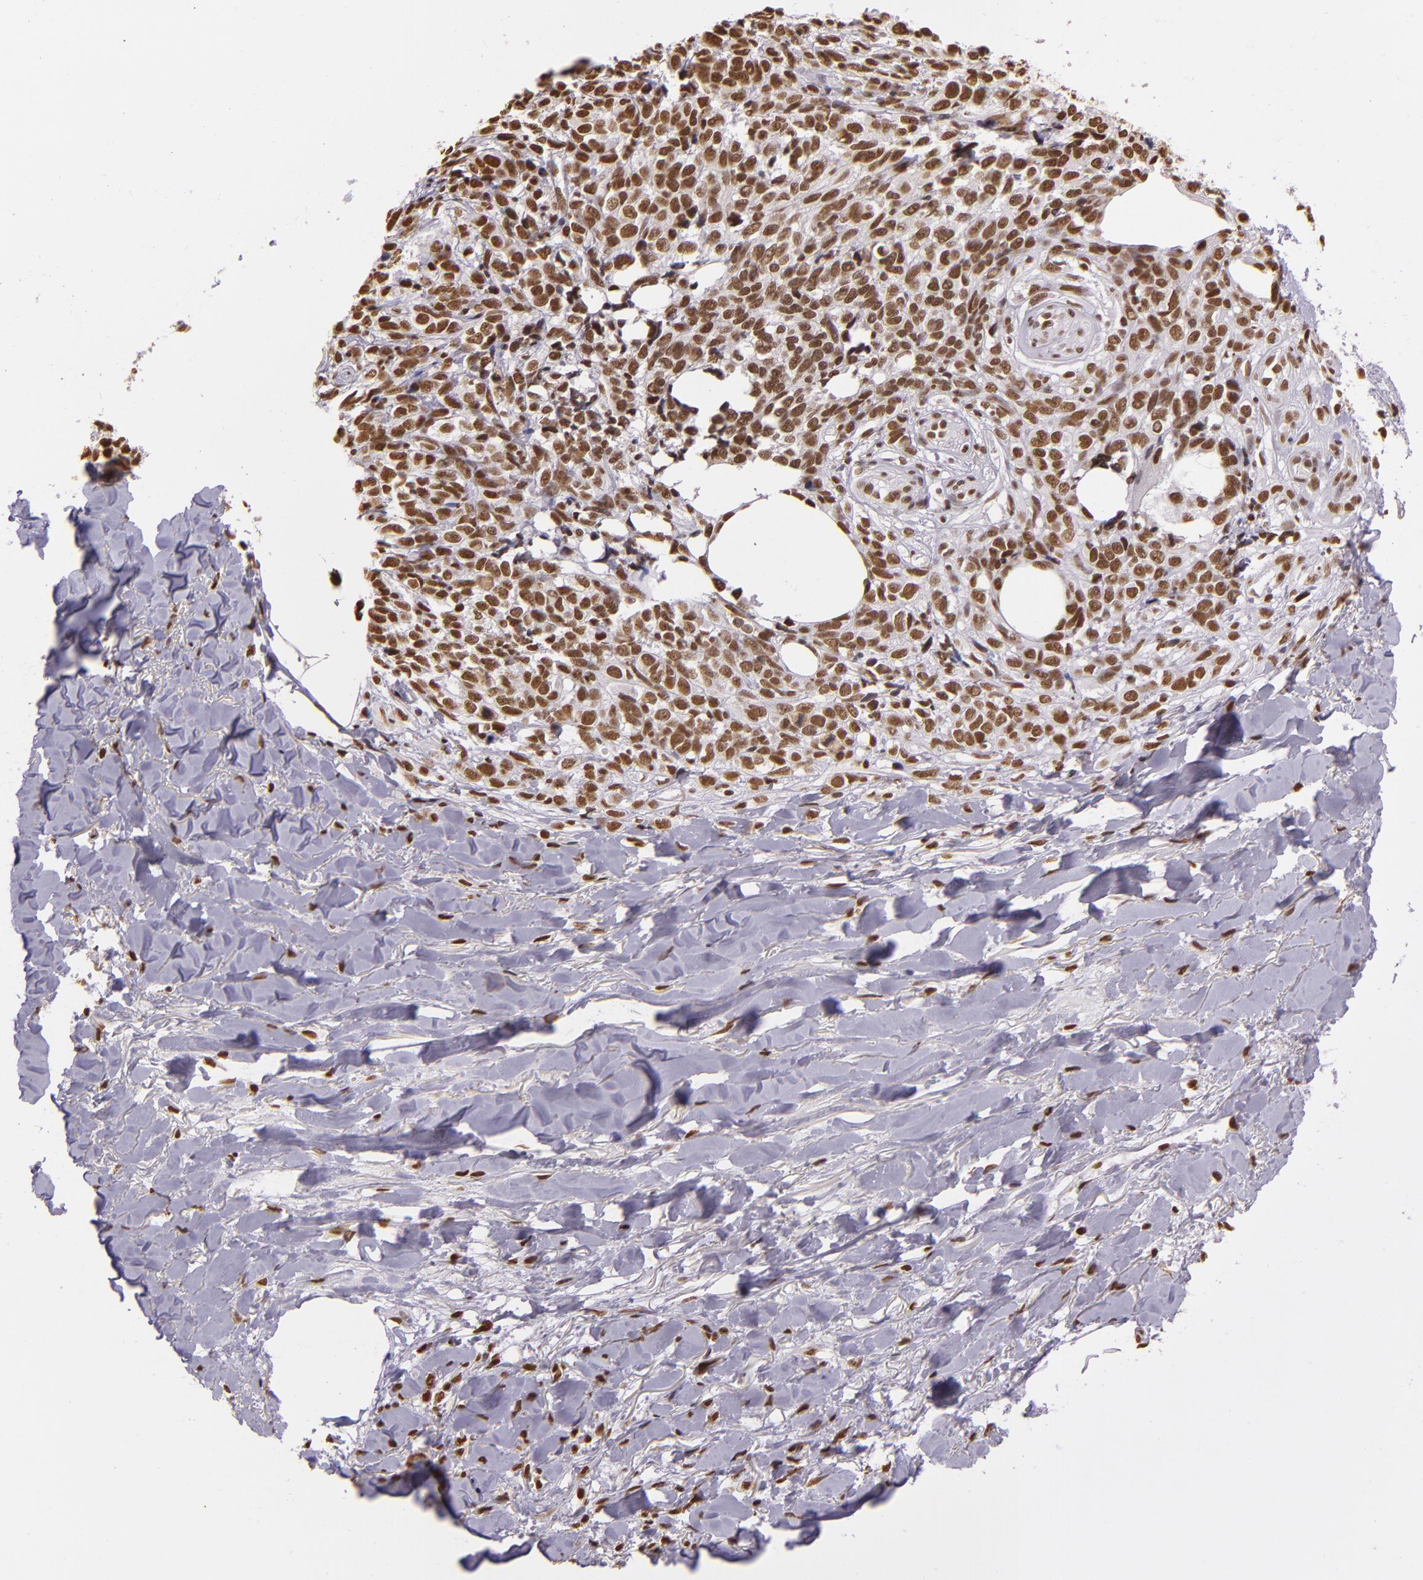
{"staining": {"intensity": "moderate", "quantity": ">75%", "location": "nuclear"}, "tissue": "melanoma", "cell_type": "Tumor cells", "image_type": "cancer", "snomed": [{"axis": "morphology", "description": "Malignant melanoma, NOS"}, {"axis": "topography", "description": "Skin"}], "caption": "Malignant melanoma tissue reveals moderate nuclear staining in about >75% of tumor cells, visualized by immunohistochemistry. The staining was performed using DAB (3,3'-diaminobenzidine), with brown indicating positive protein expression. Nuclei are stained blue with hematoxylin.", "gene": "USF1", "patient": {"sex": "female", "age": 85}}